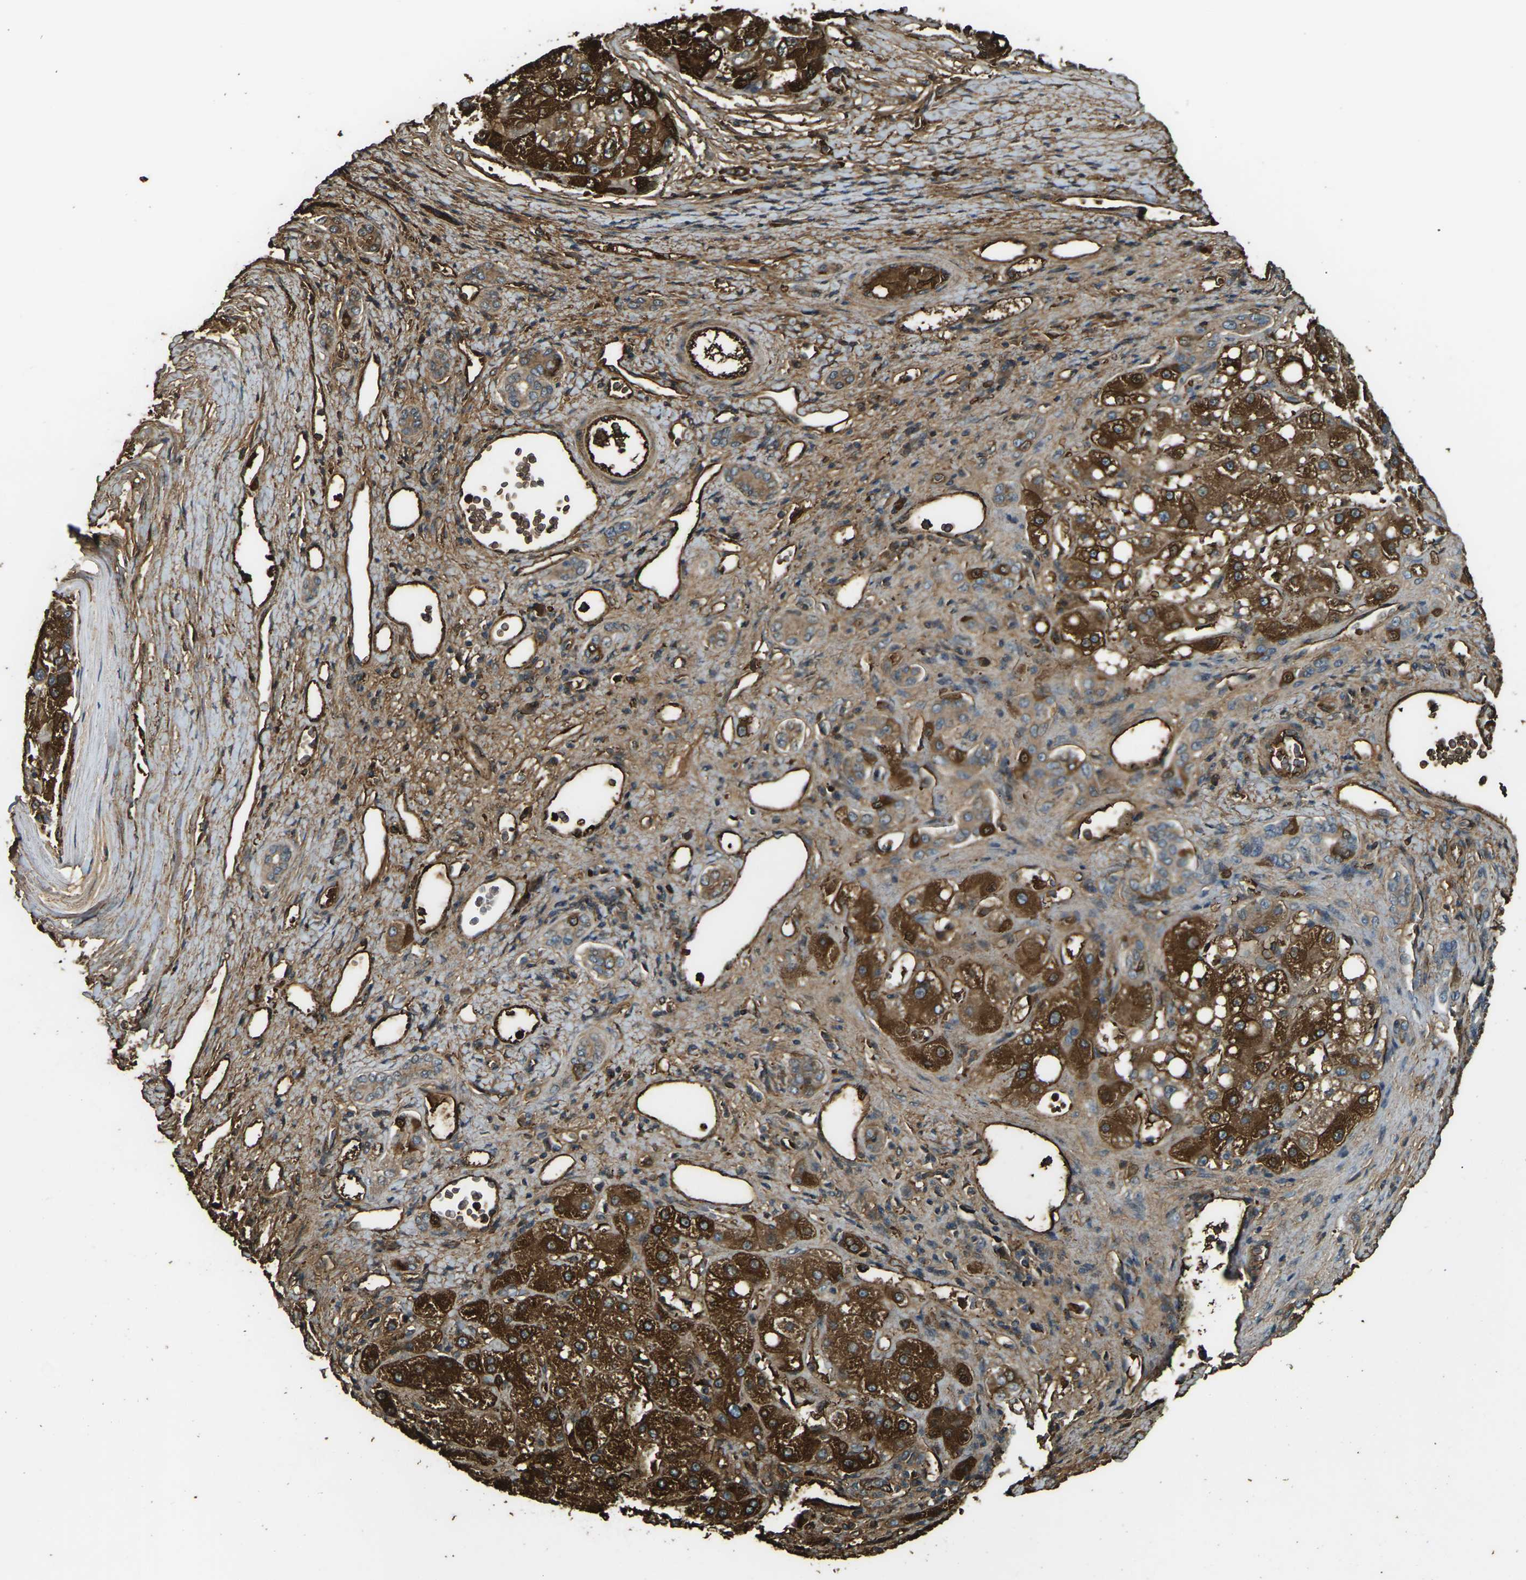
{"staining": {"intensity": "strong", "quantity": "25%-75%", "location": "cytoplasmic/membranous"}, "tissue": "liver cancer", "cell_type": "Tumor cells", "image_type": "cancer", "snomed": [{"axis": "morphology", "description": "Carcinoma, Hepatocellular, NOS"}, {"axis": "topography", "description": "Liver"}], "caption": "This image displays immunohistochemistry (IHC) staining of human hepatocellular carcinoma (liver), with high strong cytoplasmic/membranous expression in approximately 25%-75% of tumor cells.", "gene": "CYP1B1", "patient": {"sex": "male", "age": 80}}